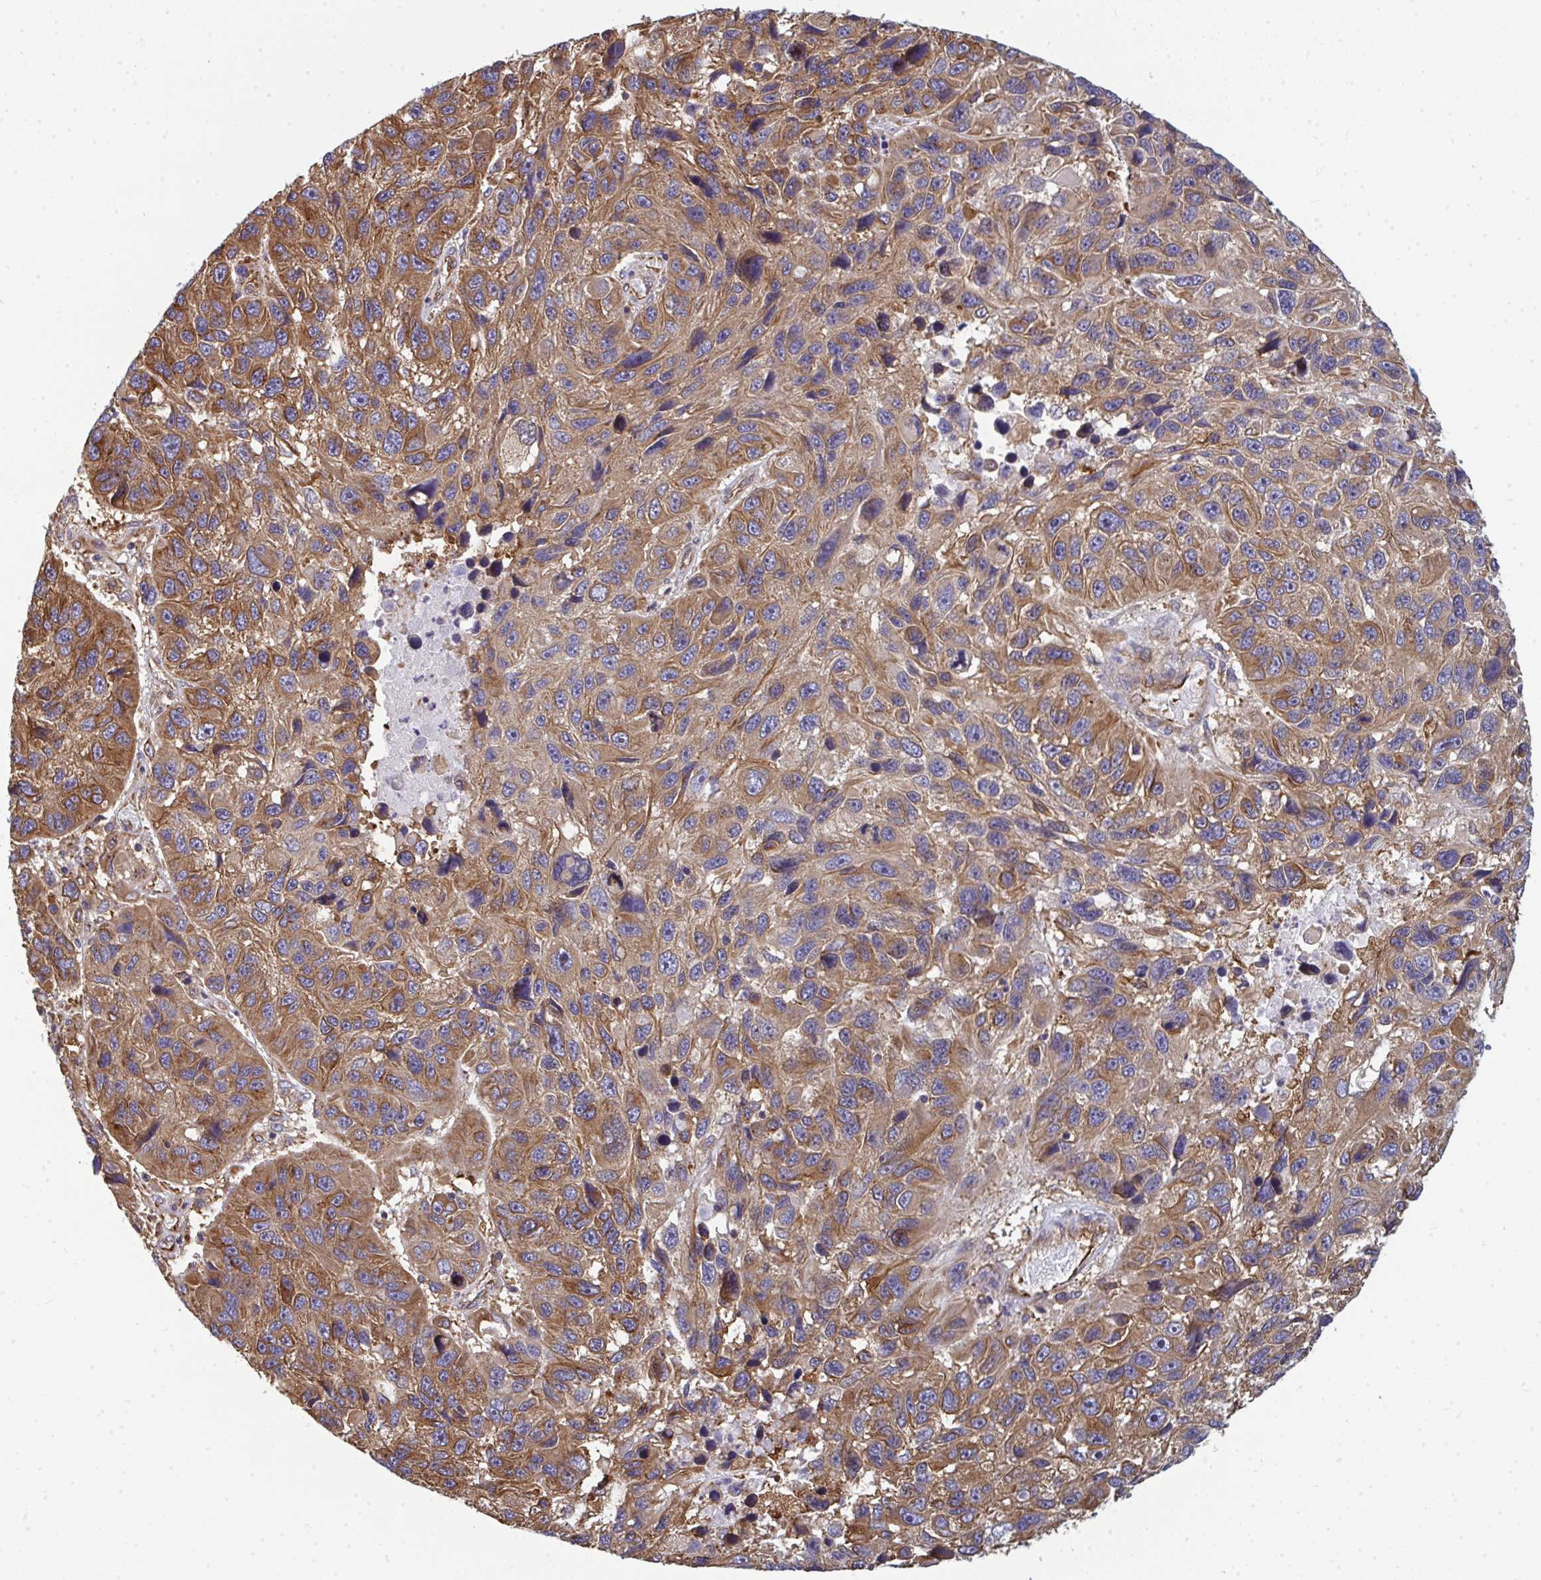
{"staining": {"intensity": "moderate", "quantity": ">75%", "location": "cytoplasmic/membranous"}, "tissue": "melanoma", "cell_type": "Tumor cells", "image_type": "cancer", "snomed": [{"axis": "morphology", "description": "Malignant melanoma, NOS"}, {"axis": "topography", "description": "Skin"}], "caption": "There is medium levels of moderate cytoplasmic/membranous staining in tumor cells of melanoma, as demonstrated by immunohistochemical staining (brown color).", "gene": "DYNC1I2", "patient": {"sex": "male", "age": 53}}